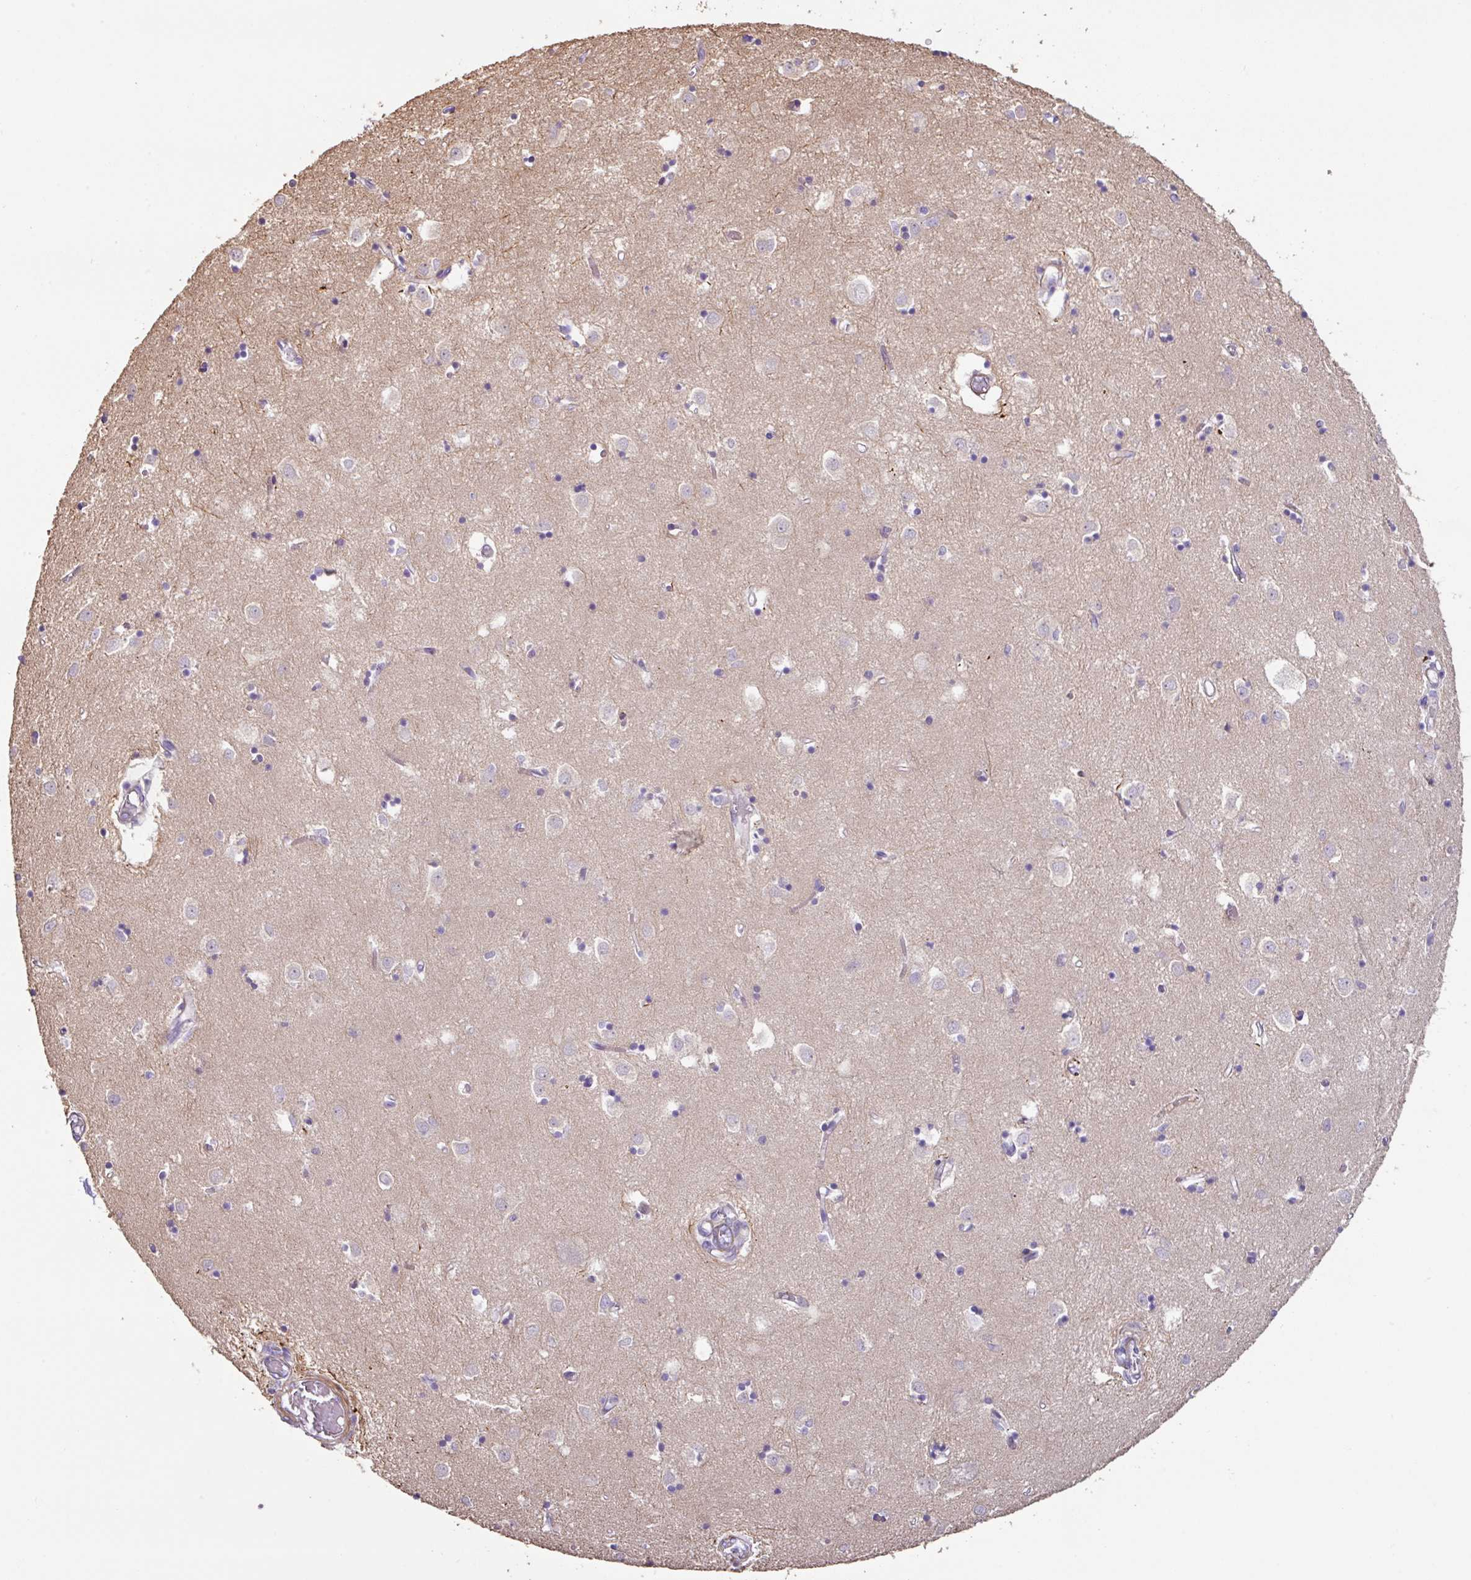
{"staining": {"intensity": "moderate", "quantity": "<25%", "location": "cytoplasmic/membranous"}, "tissue": "caudate", "cell_type": "Glial cells", "image_type": "normal", "snomed": [{"axis": "morphology", "description": "Normal tissue, NOS"}, {"axis": "topography", "description": "Lateral ventricle wall"}], "caption": "Protein analysis of unremarkable caudate displays moderate cytoplasmic/membranous expression in about <25% of glial cells.", "gene": "MRRF", "patient": {"sex": "male", "age": 70}}